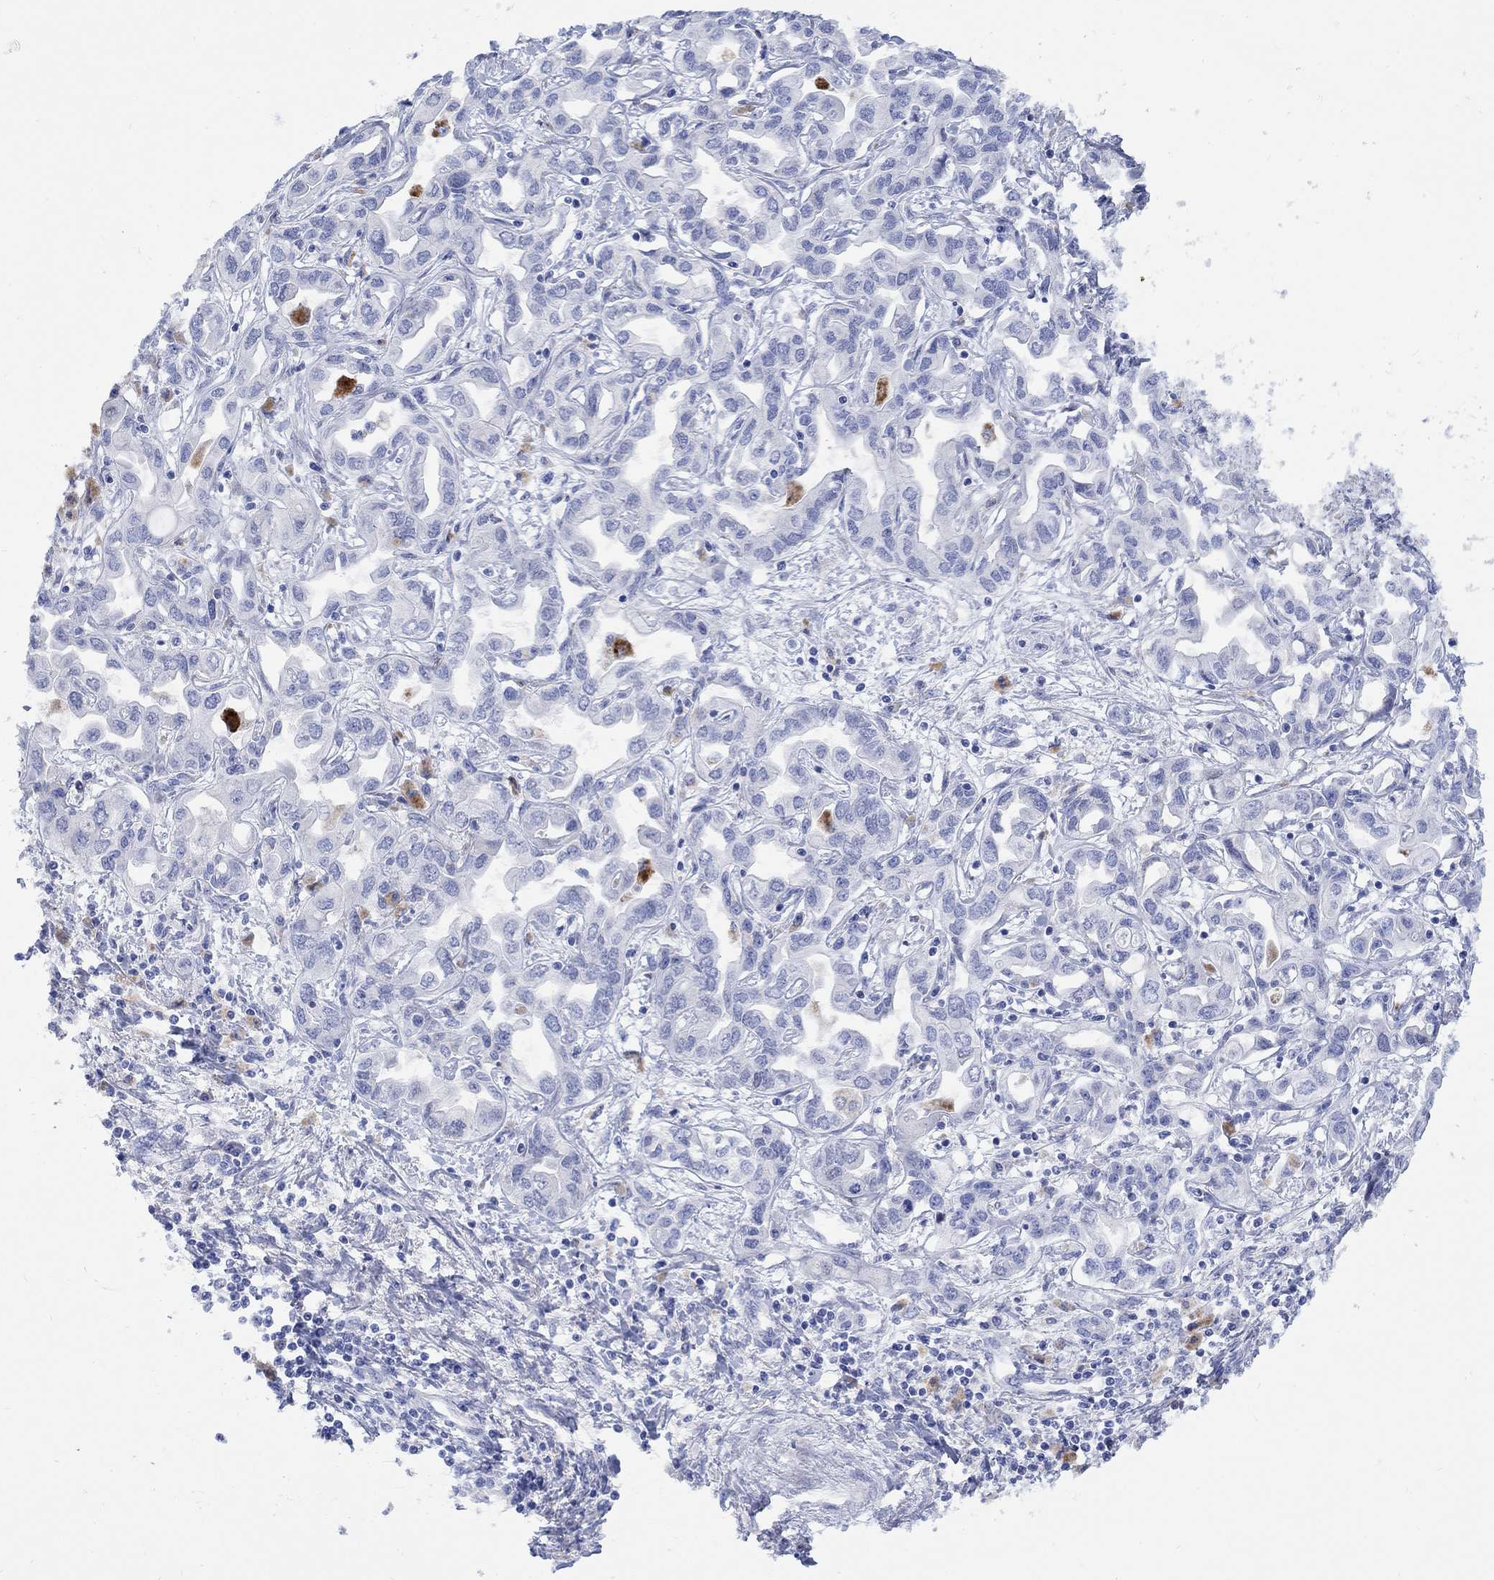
{"staining": {"intensity": "negative", "quantity": "none", "location": "none"}, "tissue": "liver cancer", "cell_type": "Tumor cells", "image_type": "cancer", "snomed": [{"axis": "morphology", "description": "Cholangiocarcinoma"}, {"axis": "topography", "description": "Liver"}], "caption": "Protein analysis of liver cancer (cholangiocarcinoma) demonstrates no significant staining in tumor cells. The staining is performed using DAB brown chromogen with nuclei counter-stained in using hematoxylin.", "gene": "MYL1", "patient": {"sex": "female", "age": 64}}